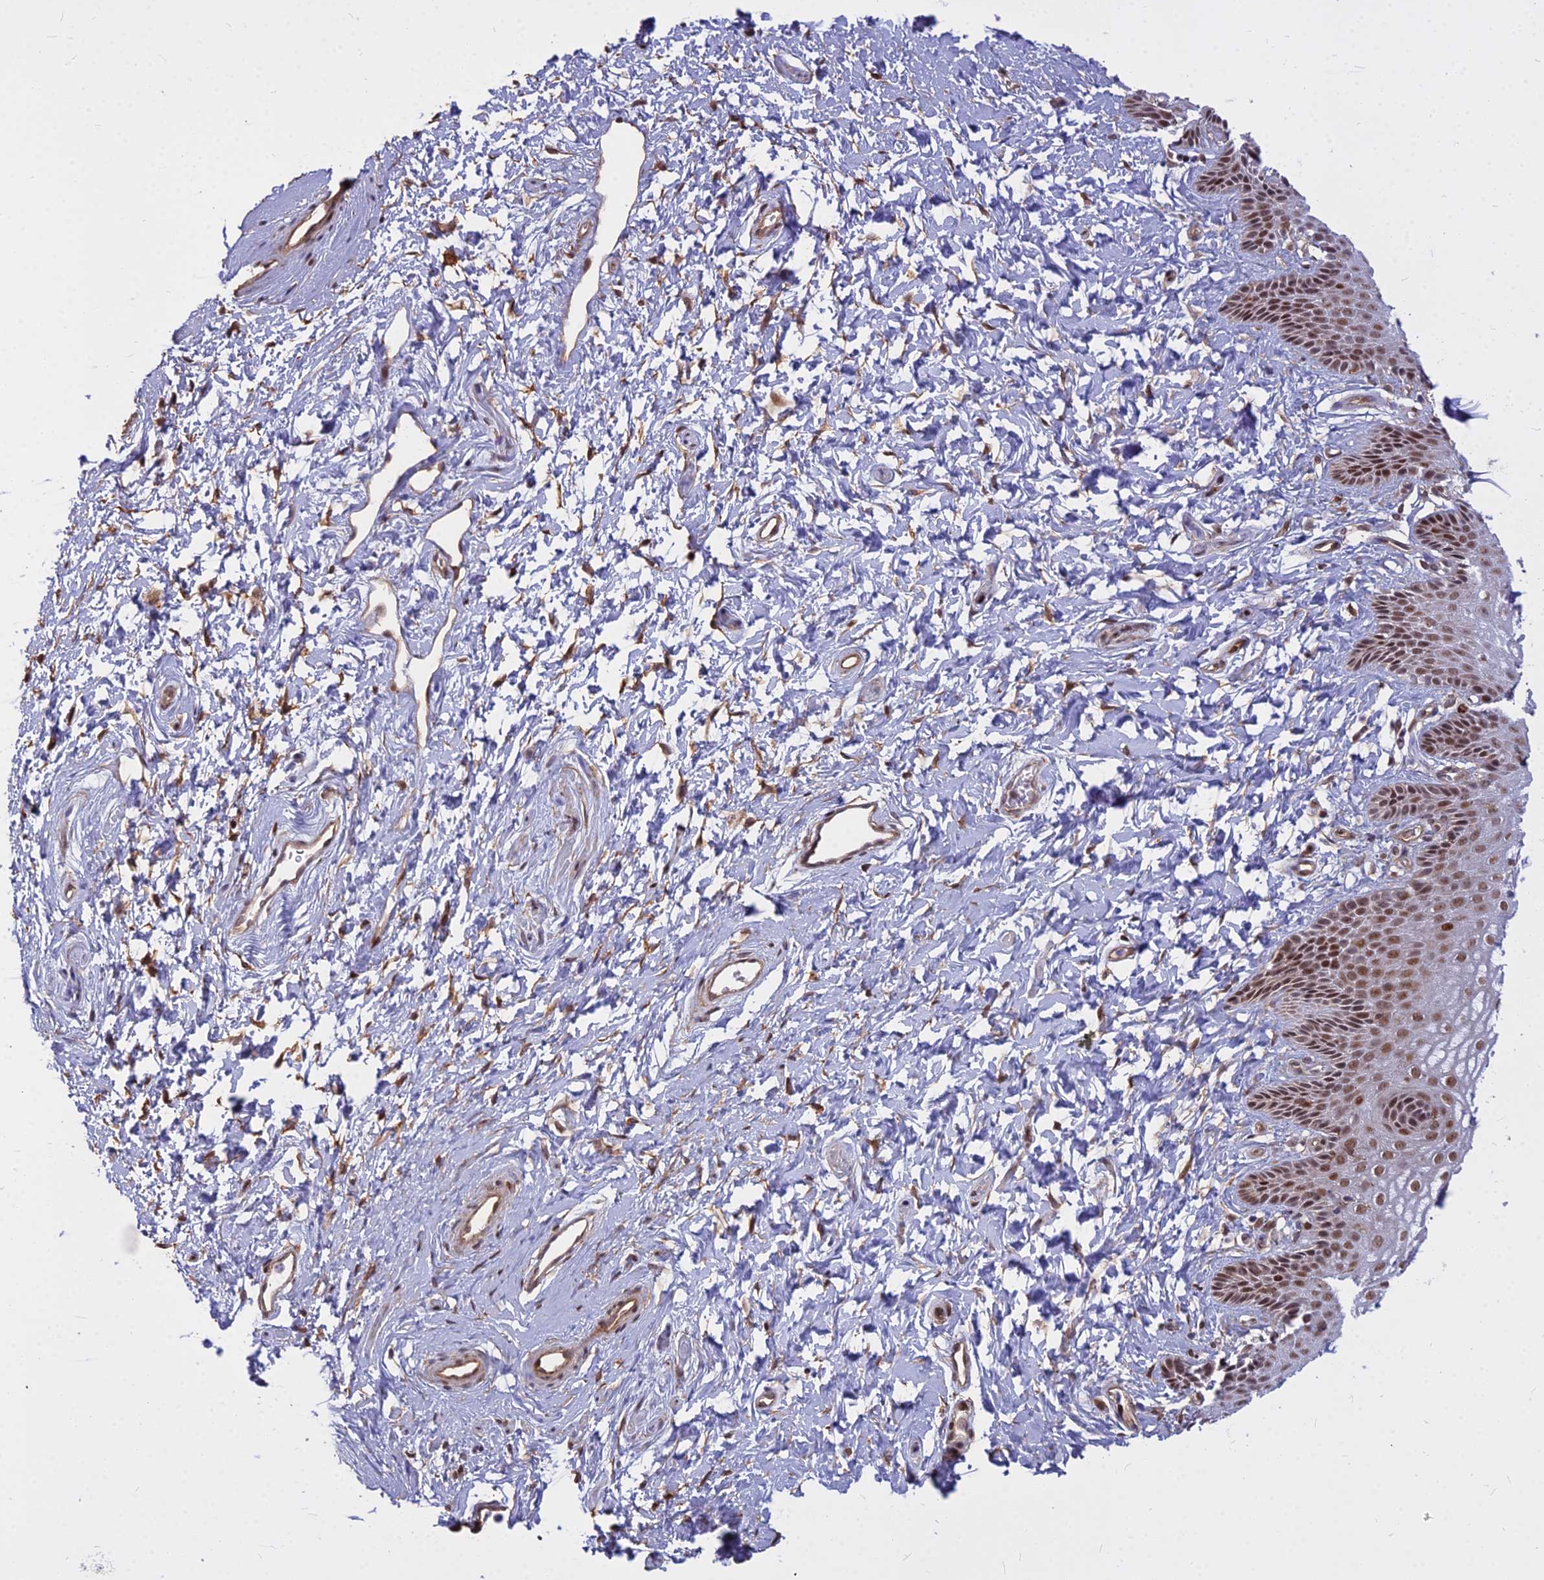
{"staining": {"intensity": "moderate", "quantity": ">75%", "location": "cytoplasmic/membranous,nuclear"}, "tissue": "vagina", "cell_type": "Squamous epithelial cells", "image_type": "normal", "snomed": [{"axis": "morphology", "description": "Normal tissue, NOS"}, {"axis": "topography", "description": "Vagina"}, {"axis": "topography", "description": "Cervix"}], "caption": "High-power microscopy captured an immunohistochemistry photomicrograph of unremarkable vagina, revealing moderate cytoplasmic/membranous,nuclear staining in about >75% of squamous epithelial cells. (DAB IHC with brightfield microscopy, high magnification).", "gene": "ALG10B", "patient": {"sex": "female", "age": 40}}